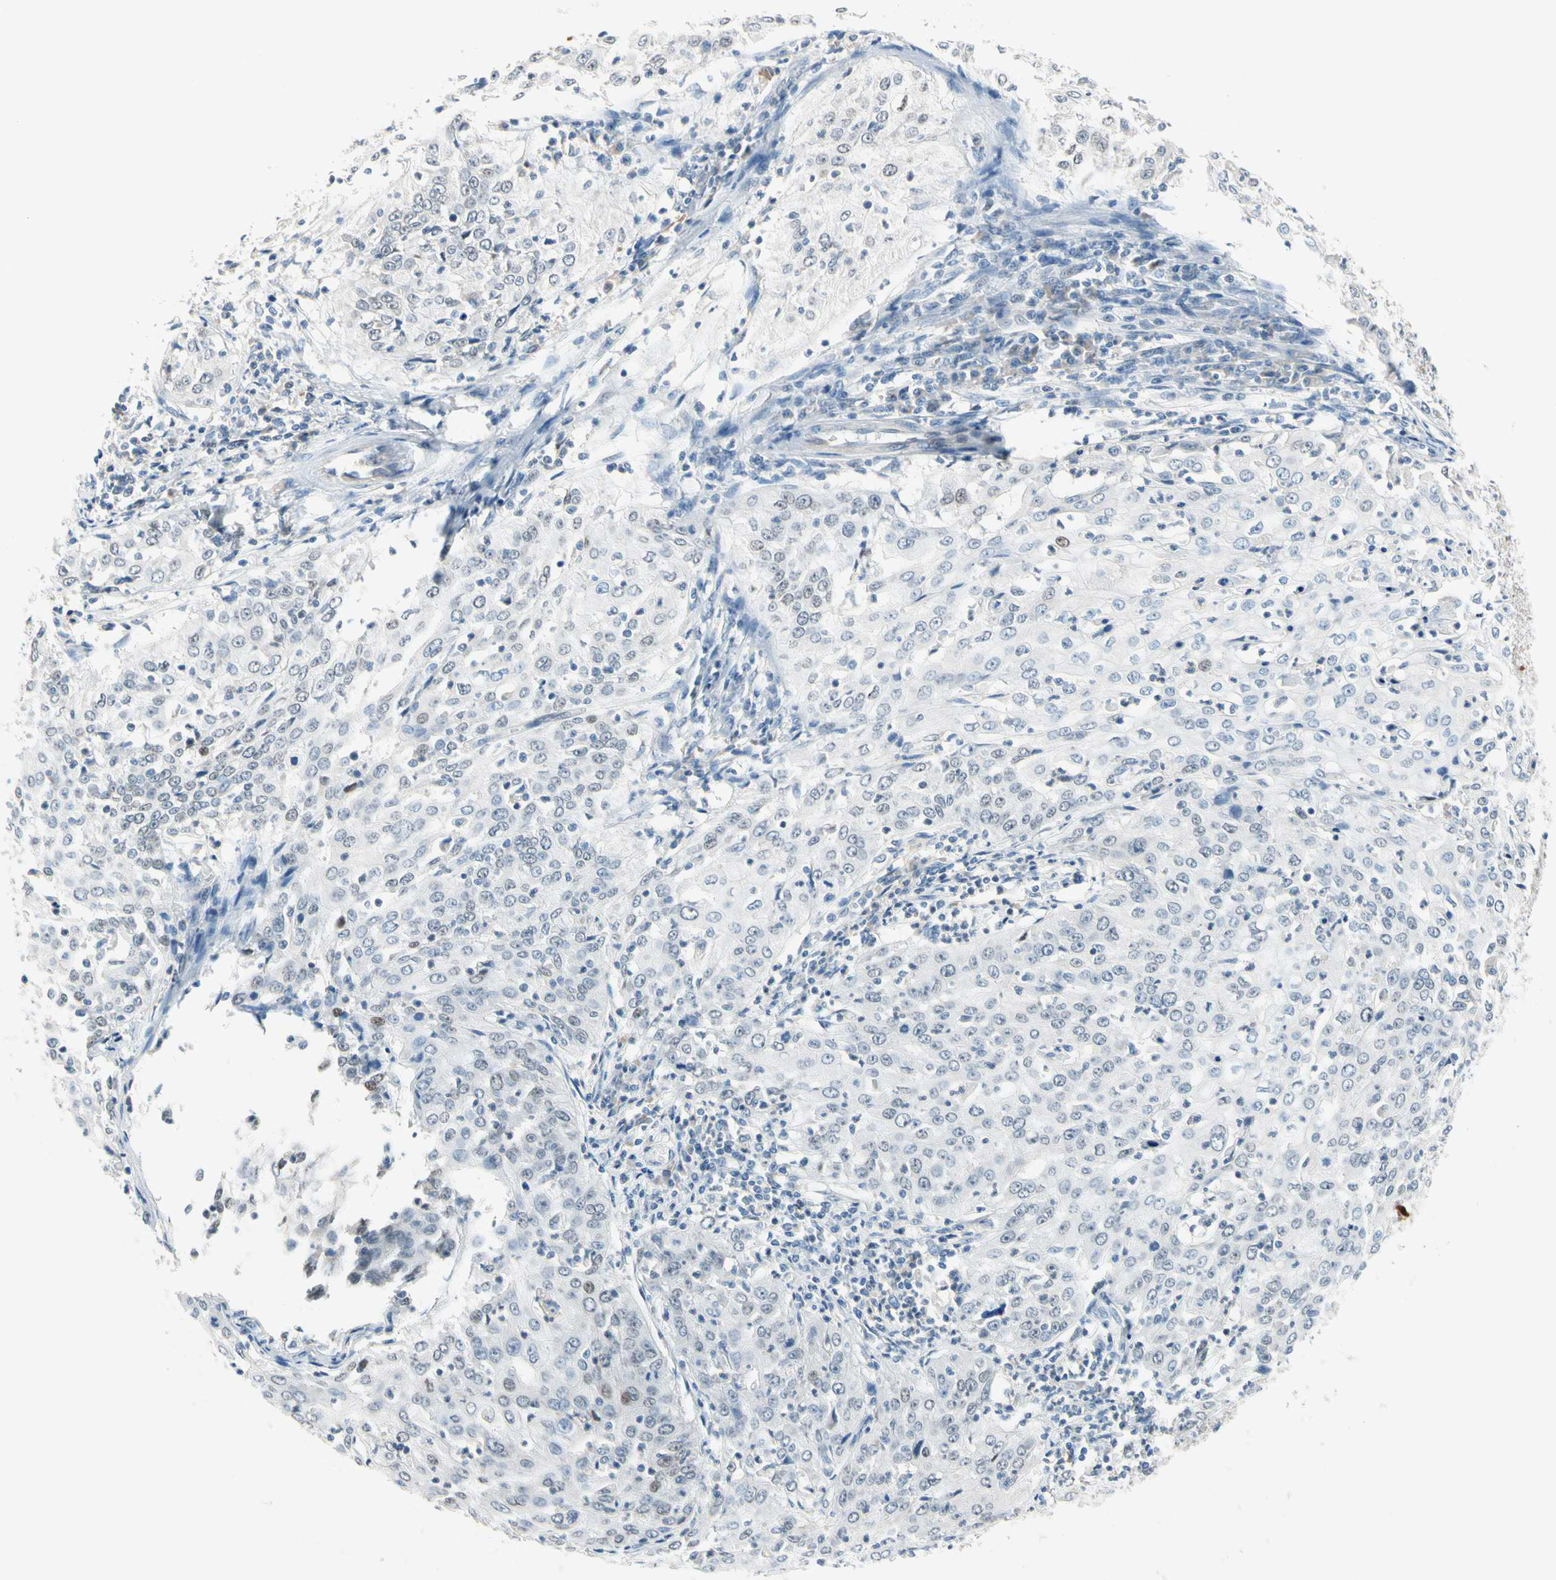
{"staining": {"intensity": "negative", "quantity": "none", "location": "none"}, "tissue": "cervical cancer", "cell_type": "Tumor cells", "image_type": "cancer", "snomed": [{"axis": "morphology", "description": "Squamous cell carcinoma, NOS"}, {"axis": "topography", "description": "Cervix"}], "caption": "A photomicrograph of human cervical cancer is negative for staining in tumor cells.", "gene": "CFAP36", "patient": {"sex": "female", "age": 39}}